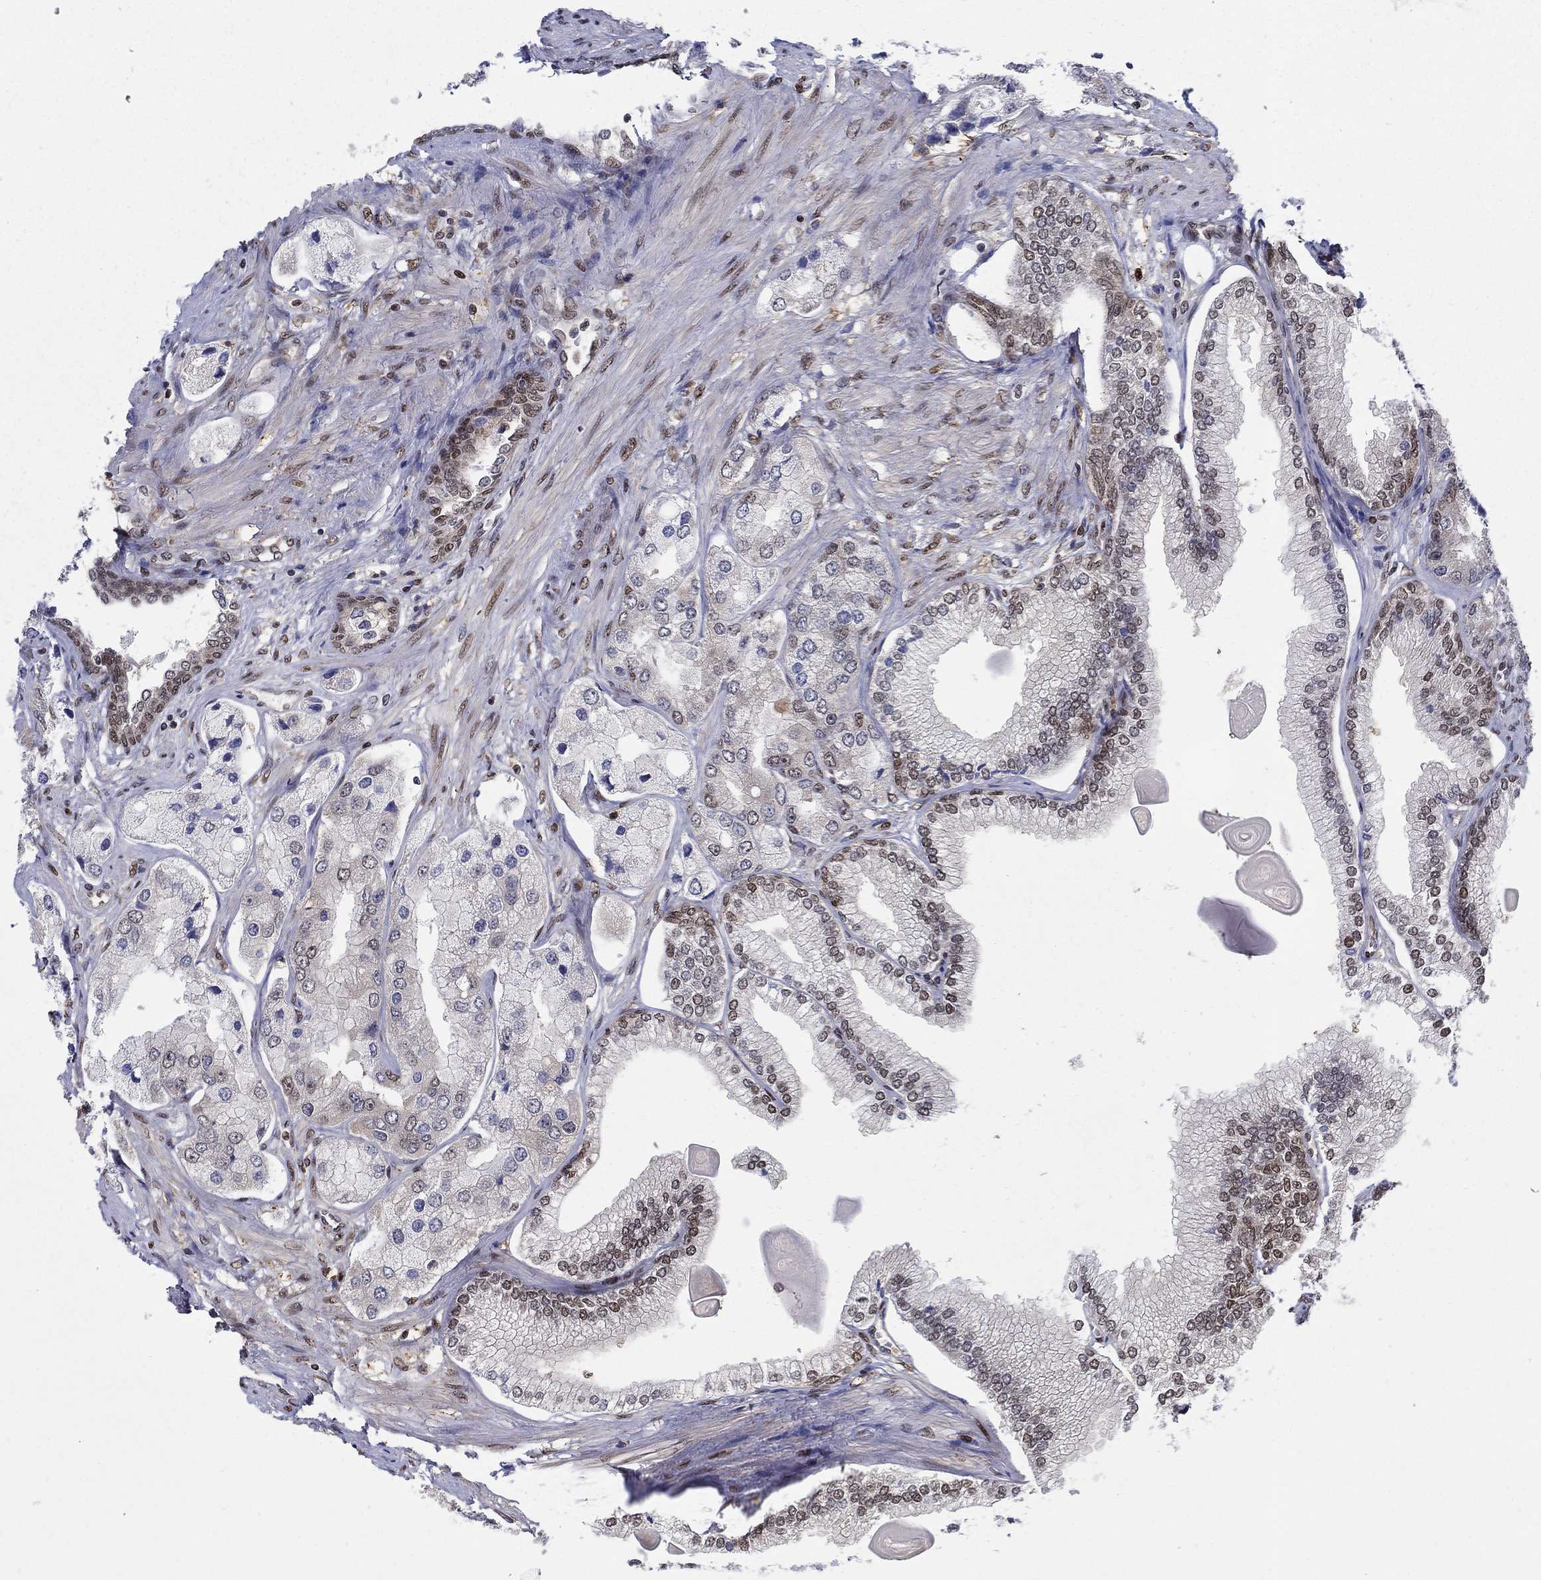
{"staining": {"intensity": "strong", "quantity": "25%-75%", "location": "nuclear"}, "tissue": "prostate cancer", "cell_type": "Tumor cells", "image_type": "cancer", "snomed": [{"axis": "morphology", "description": "Adenocarcinoma, Low grade"}, {"axis": "topography", "description": "Prostate"}], "caption": "Brown immunohistochemical staining in human prostate cancer (adenocarcinoma (low-grade)) shows strong nuclear positivity in about 25%-75% of tumor cells.", "gene": "ZNF594", "patient": {"sex": "male", "age": 69}}